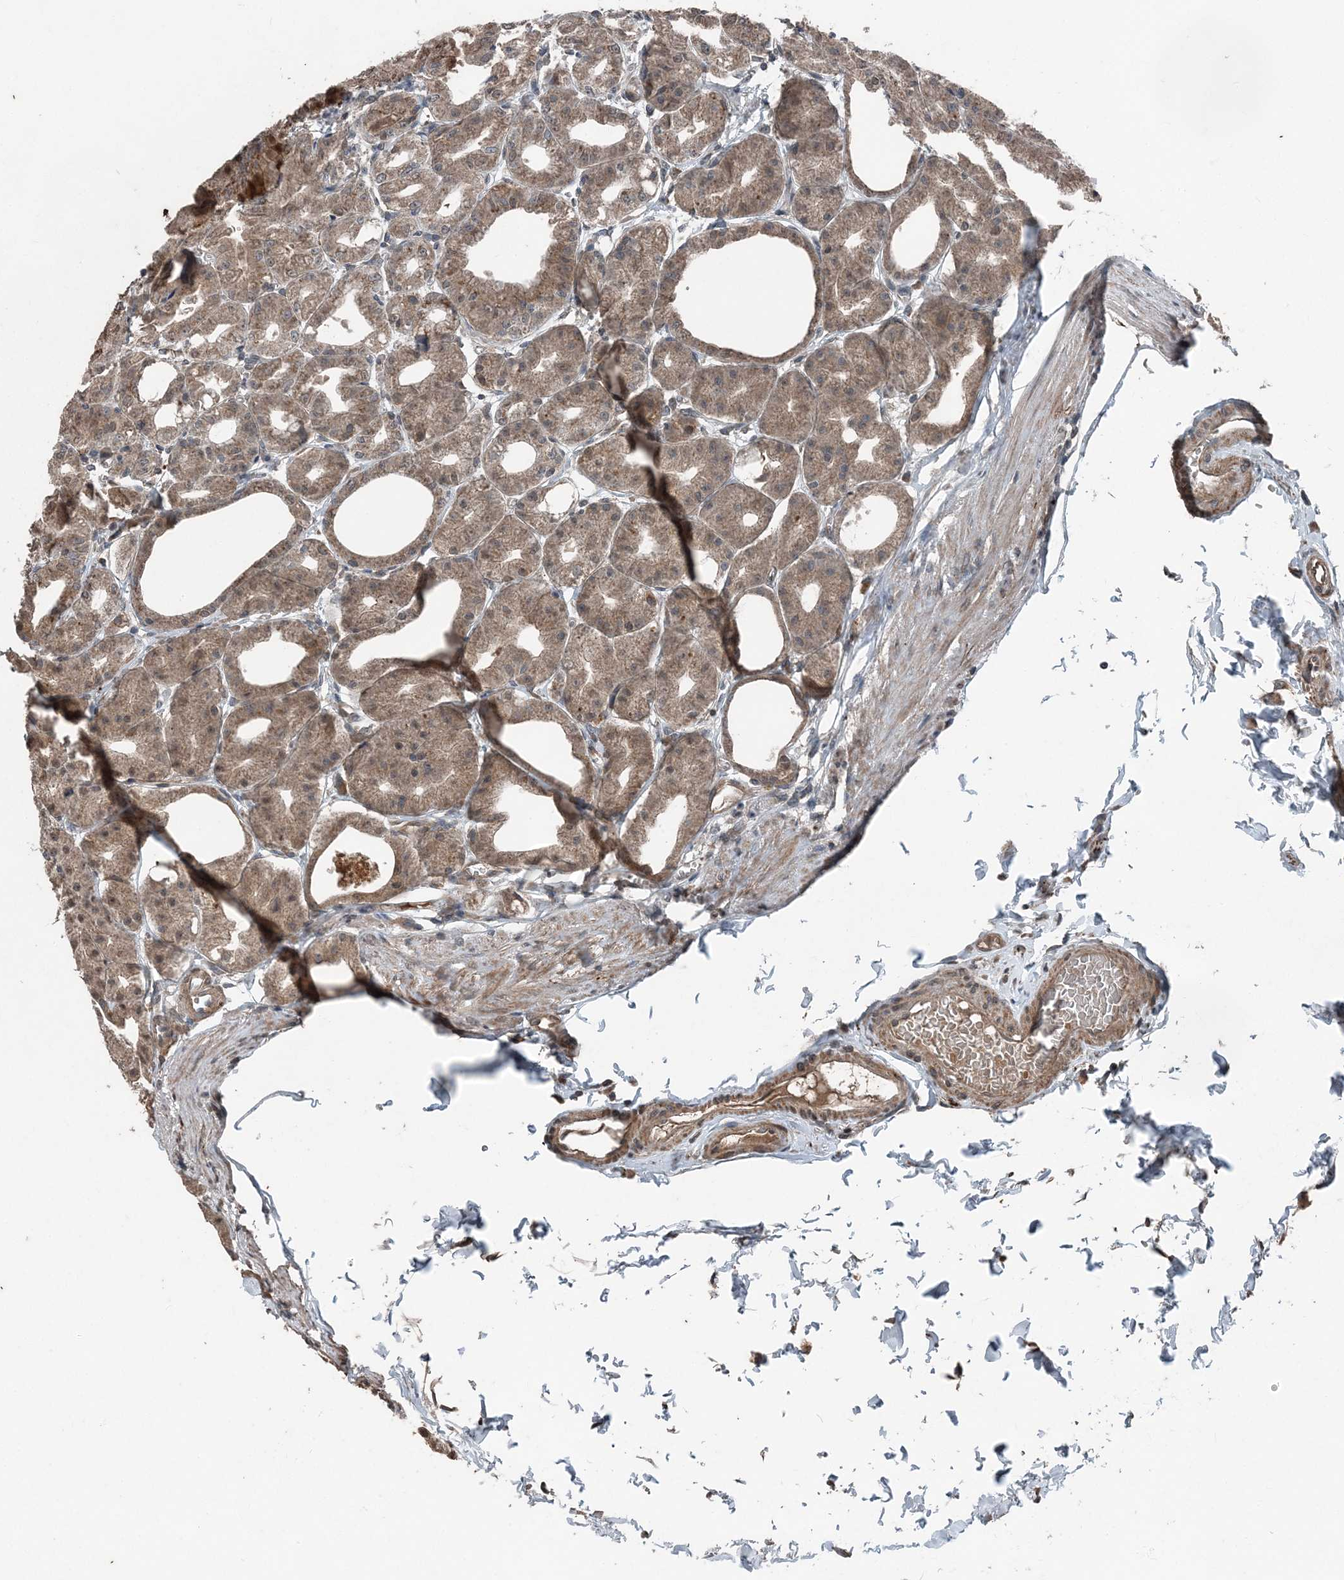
{"staining": {"intensity": "strong", "quantity": "25%-75%", "location": "cytoplasmic/membranous,nuclear"}, "tissue": "stomach", "cell_type": "Glandular cells", "image_type": "normal", "snomed": [{"axis": "morphology", "description": "Normal tissue, NOS"}, {"axis": "topography", "description": "Stomach, lower"}], "caption": "Strong cytoplasmic/membranous,nuclear protein staining is seen in approximately 25%-75% of glandular cells in stomach. (DAB (3,3'-diaminobenzidine) = brown stain, brightfield microscopy at high magnification).", "gene": "CFL1", "patient": {"sex": "male", "age": 71}}